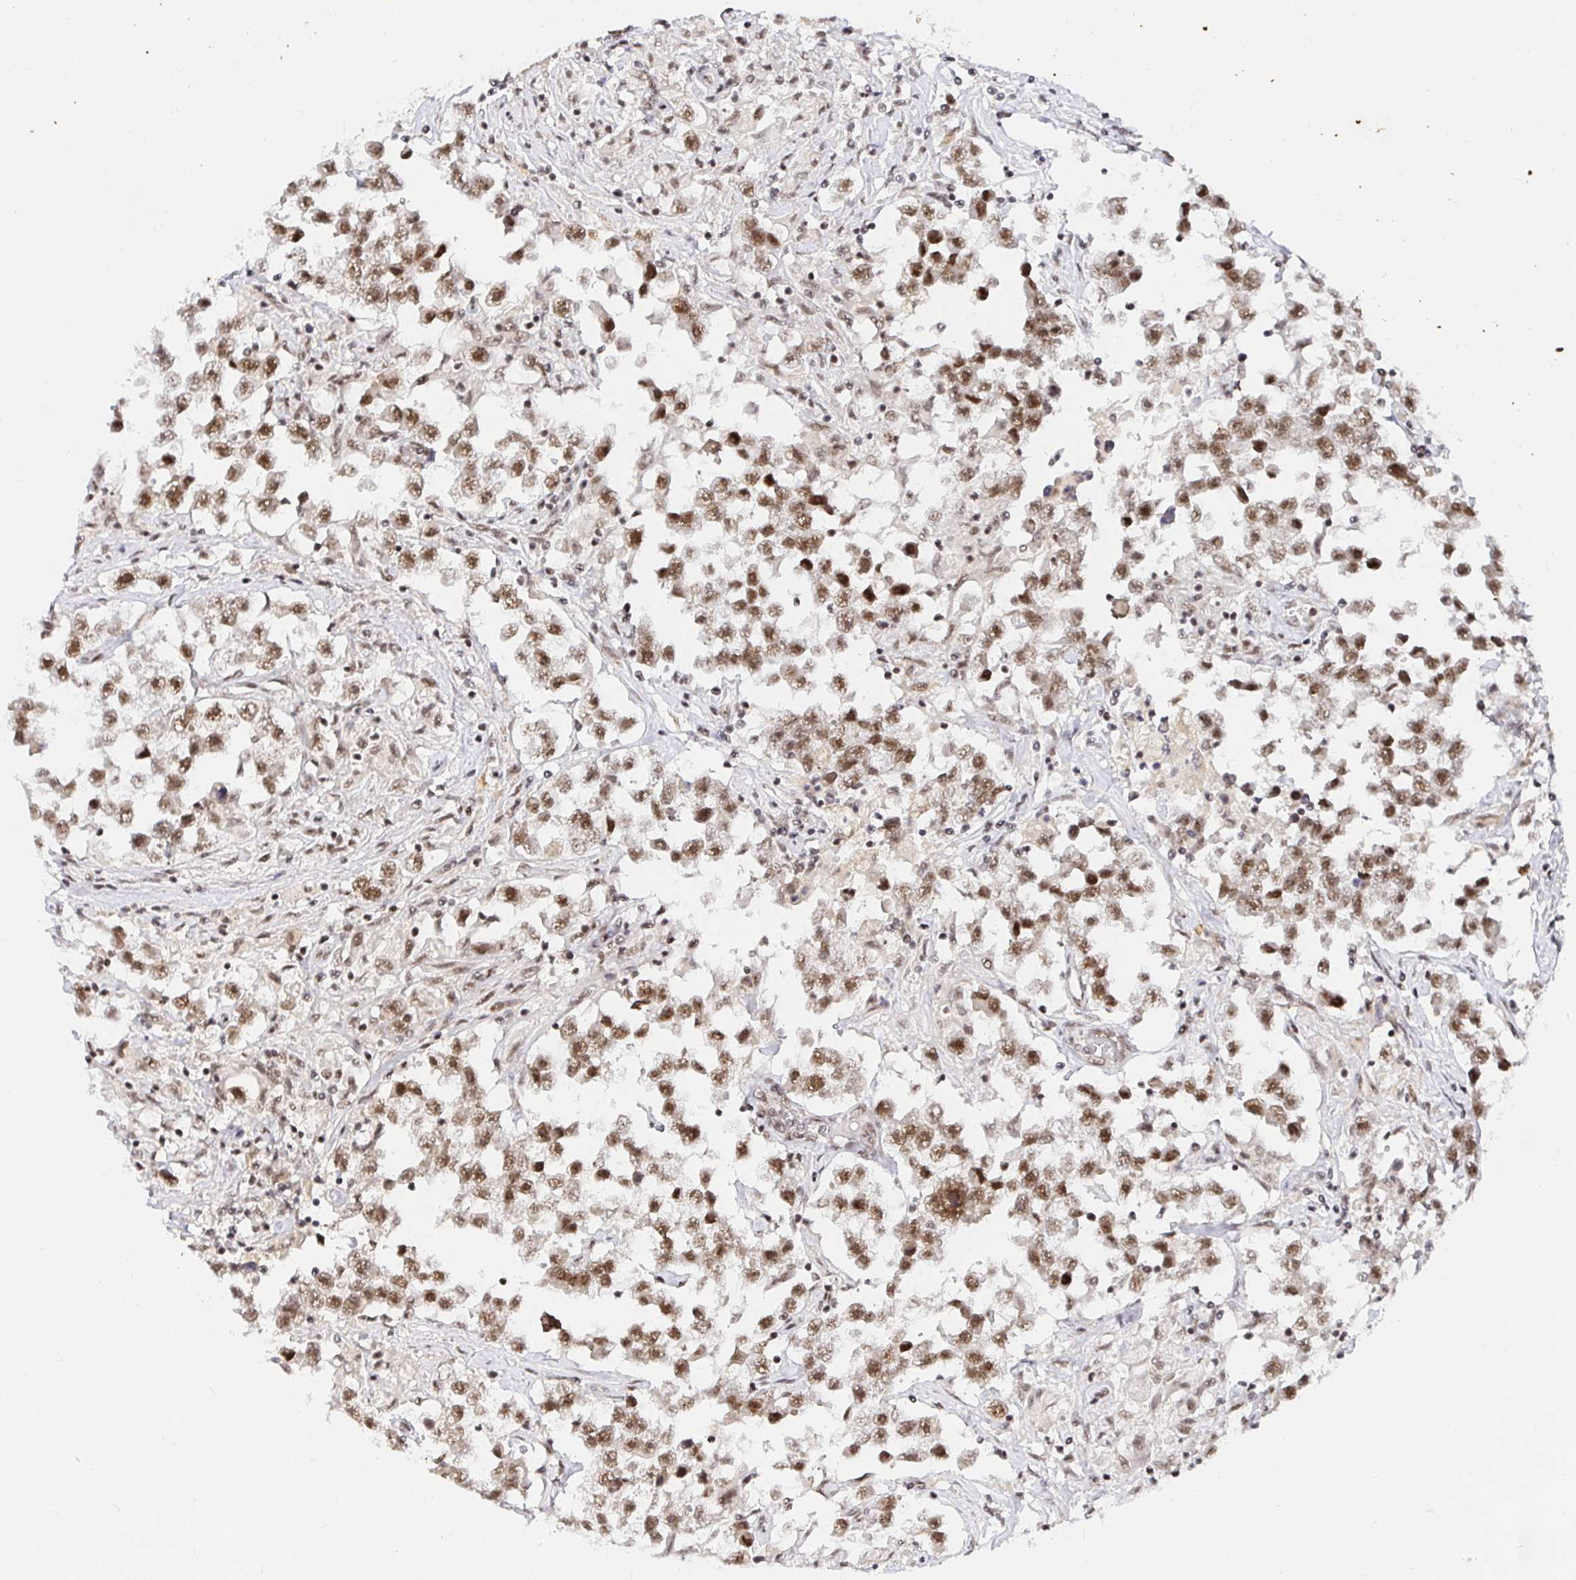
{"staining": {"intensity": "moderate", "quantity": ">75%", "location": "nuclear"}, "tissue": "testis cancer", "cell_type": "Tumor cells", "image_type": "cancer", "snomed": [{"axis": "morphology", "description": "Seminoma, NOS"}, {"axis": "topography", "description": "Testis"}], "caption": "Moderate nuclear staining for a protein is appreciated in approximately >75% of tumor cells of seminoma (testis) using IHC.", "gene": "USF1", "patient": {"sex": "male", "age": 46}}